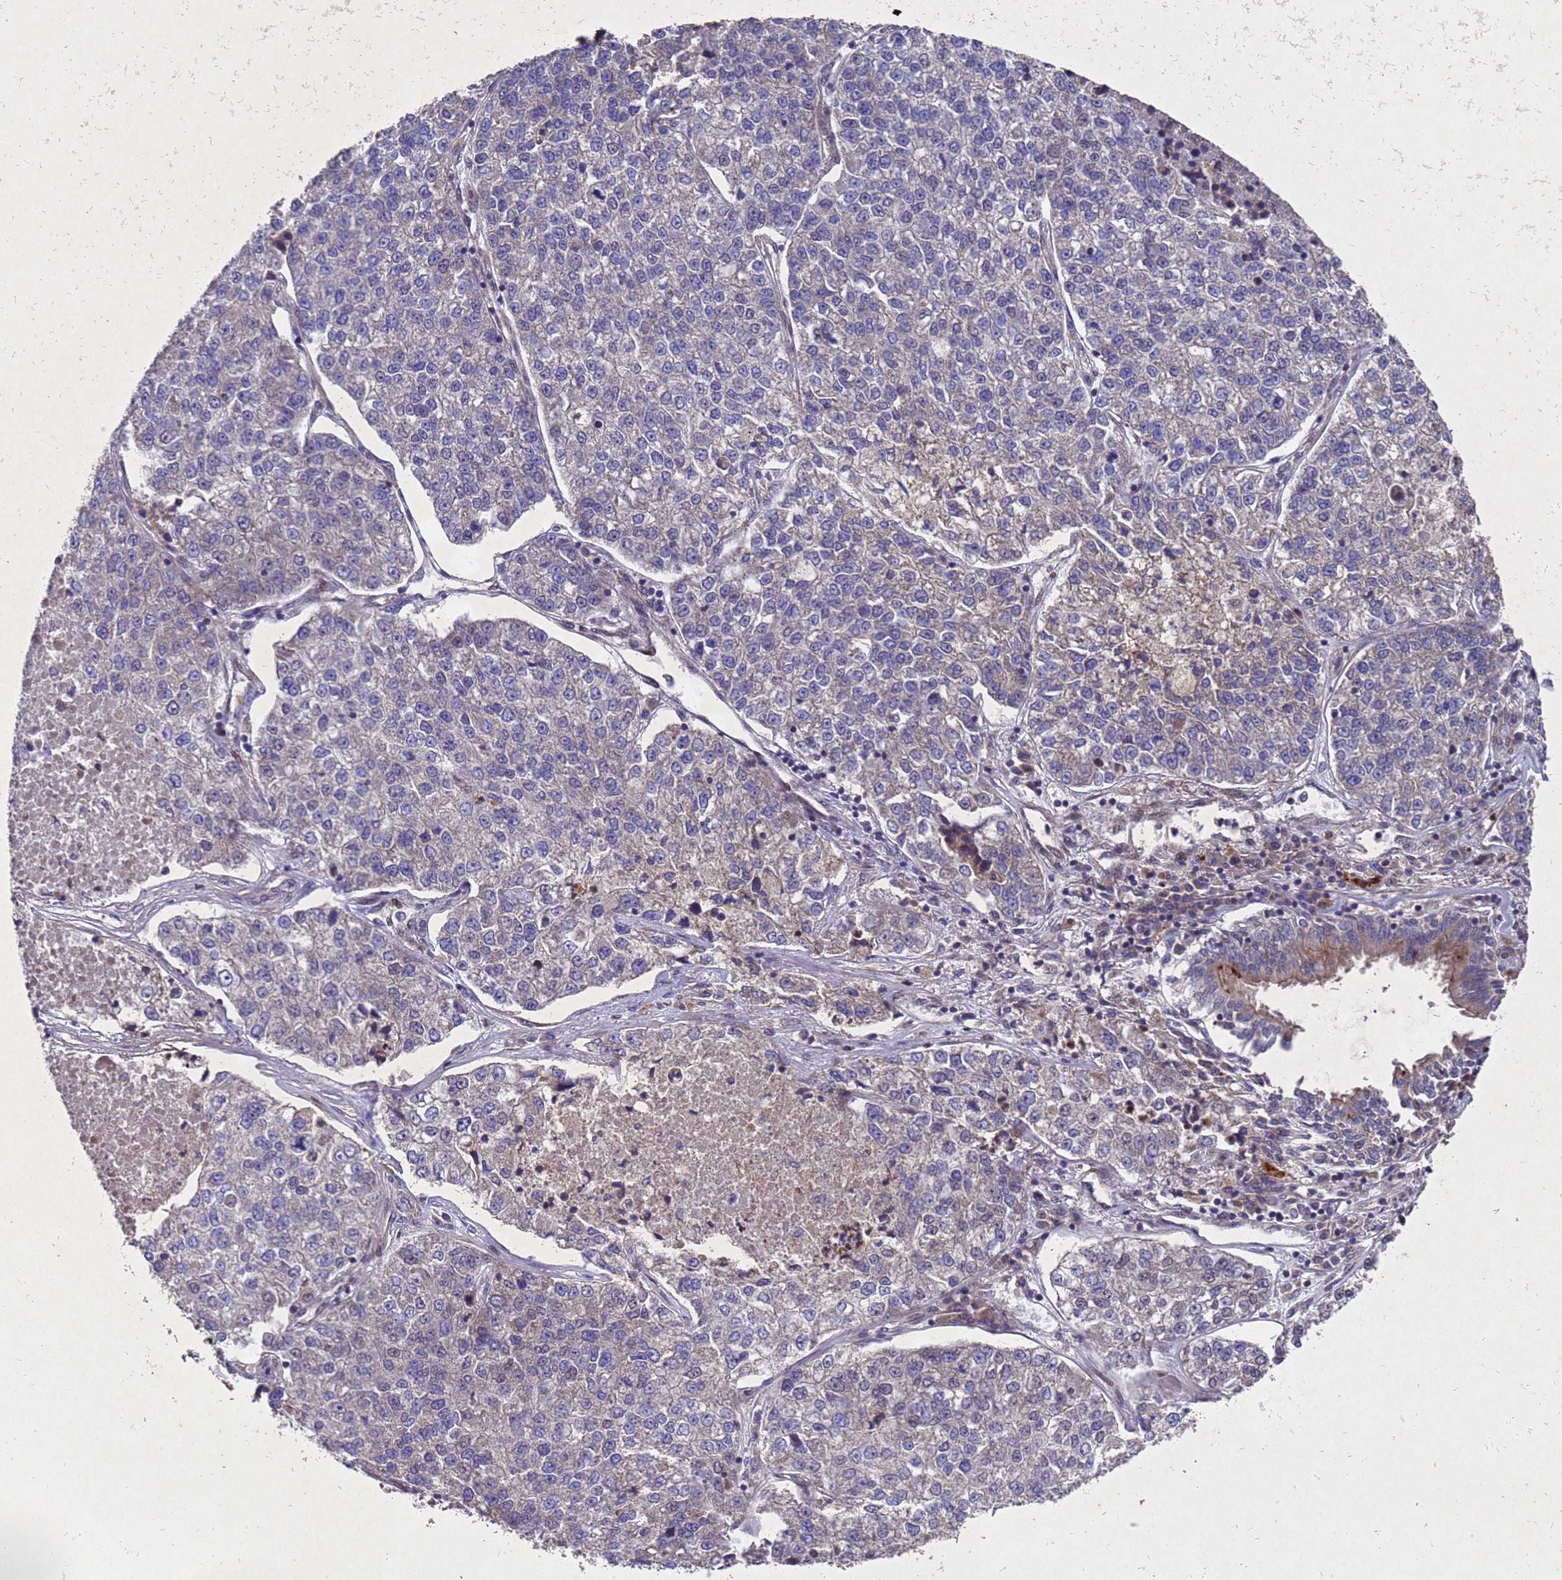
{"staining": {"intensity": "negative", "quantity": "none", "location": "none"}, "tissue": "lung cancer", "cell_type": "Tumor cells", "image_type": "cancer", "snomed": [{"axis": "morphology", "description": "Adenocarcinoma, NOS"}, {"axis": "topography", "description": "Lung"}], "caption": "Tumor cells are negative for brown protein staining in adenocarcinoma (lung).", "gene": "TBK1", "patient": {"sex": "male", "age": 49}}